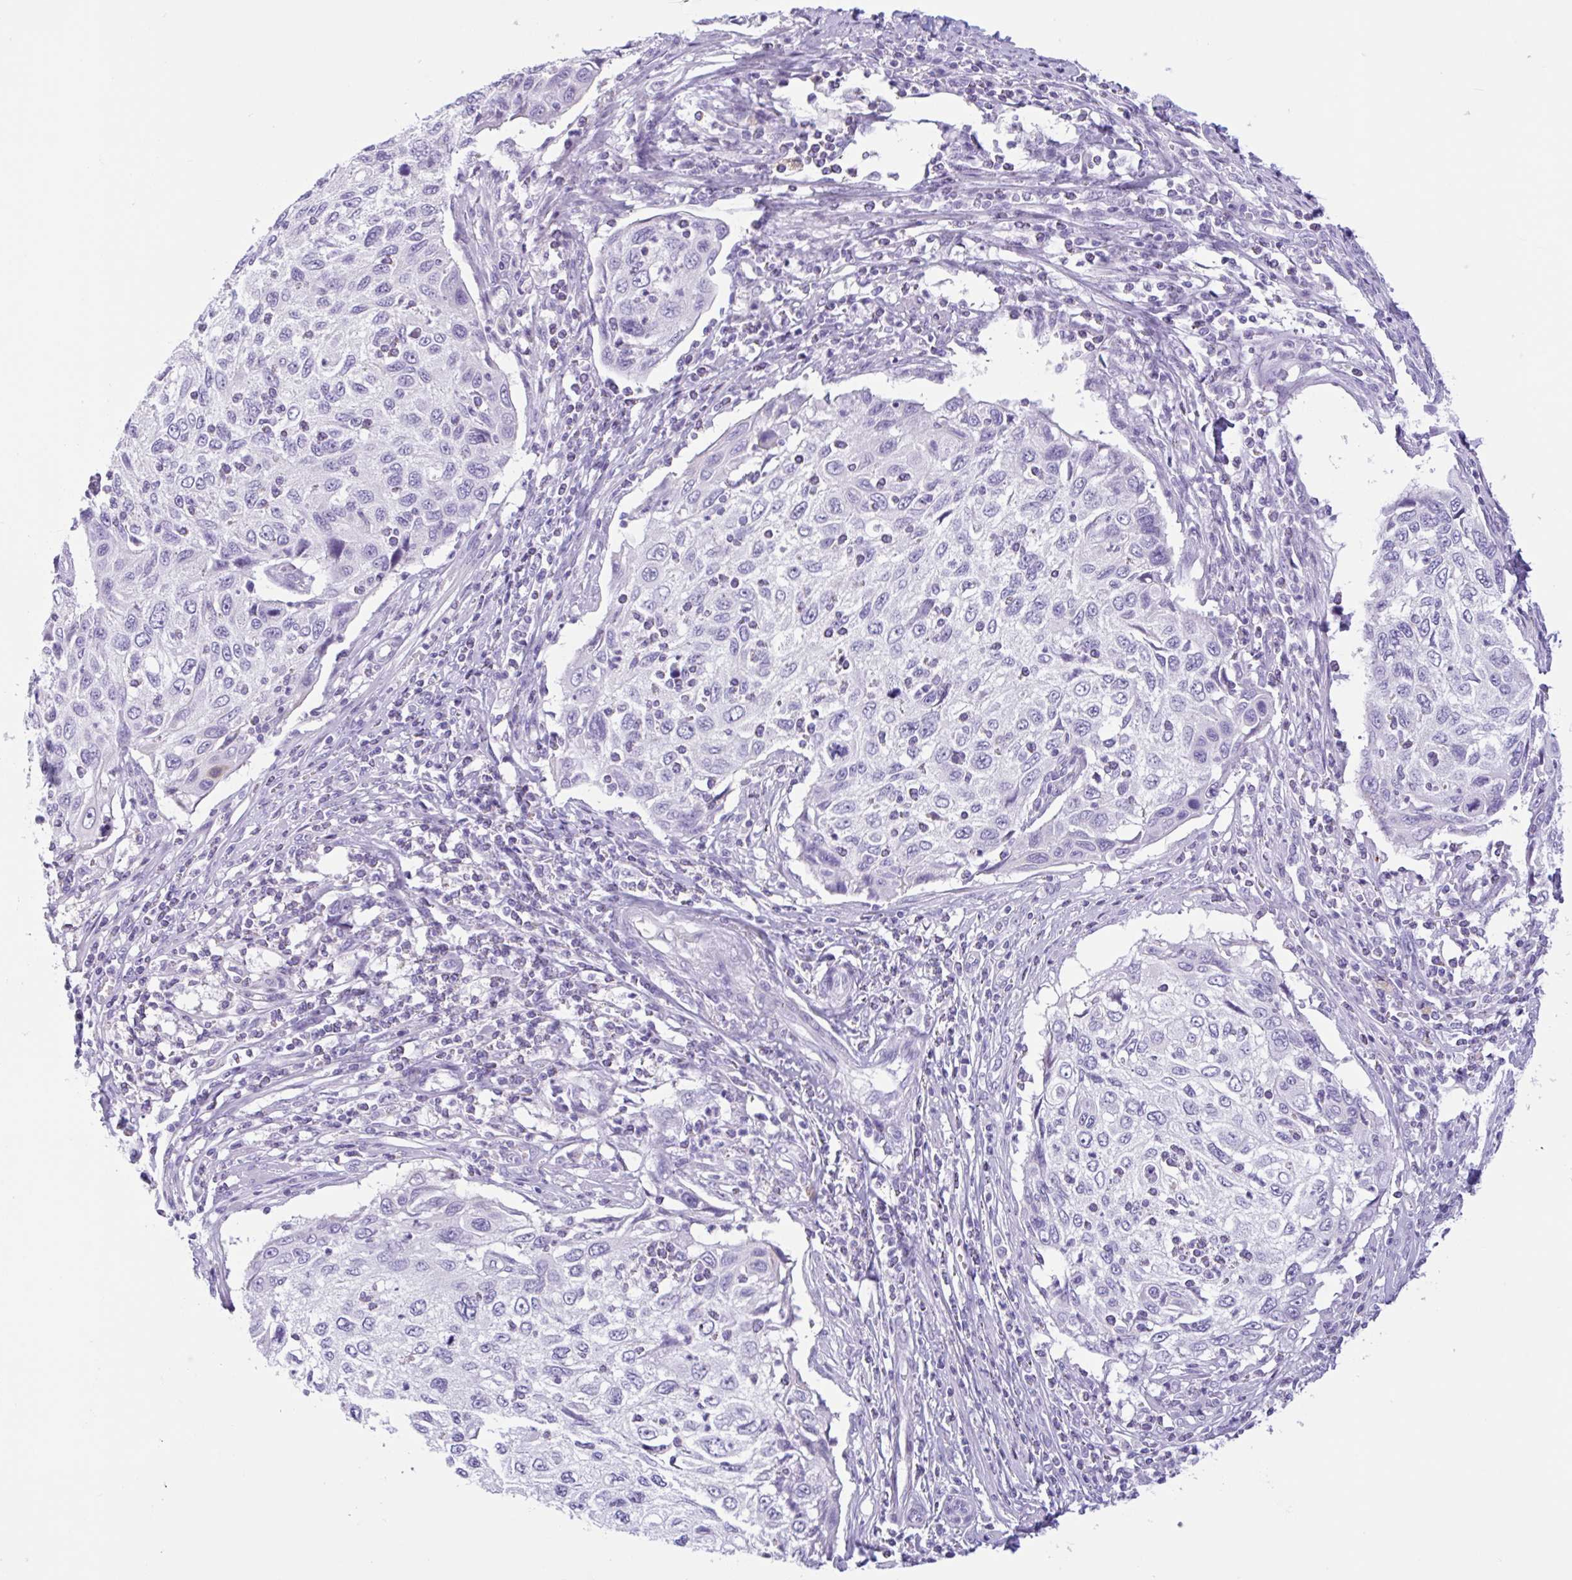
{"staining": {"intensity": "negative", "quantity": "none", "location": "none"}, "tissue": "cervical cancer", "cell_type": "Tumor cells", "image_type": "cancer", "snomed": [{"axis": "morphology", "description": "Squamous cell carcinoma, NOS"}, {"axis": "topography", "description": "Cervix"}], "caption": "Immunohistochemical staining of cervical cancer displays no significant staining in tumor cells.", "gene": "CTSE", "patient": {"sex": "female", "age": 70}}